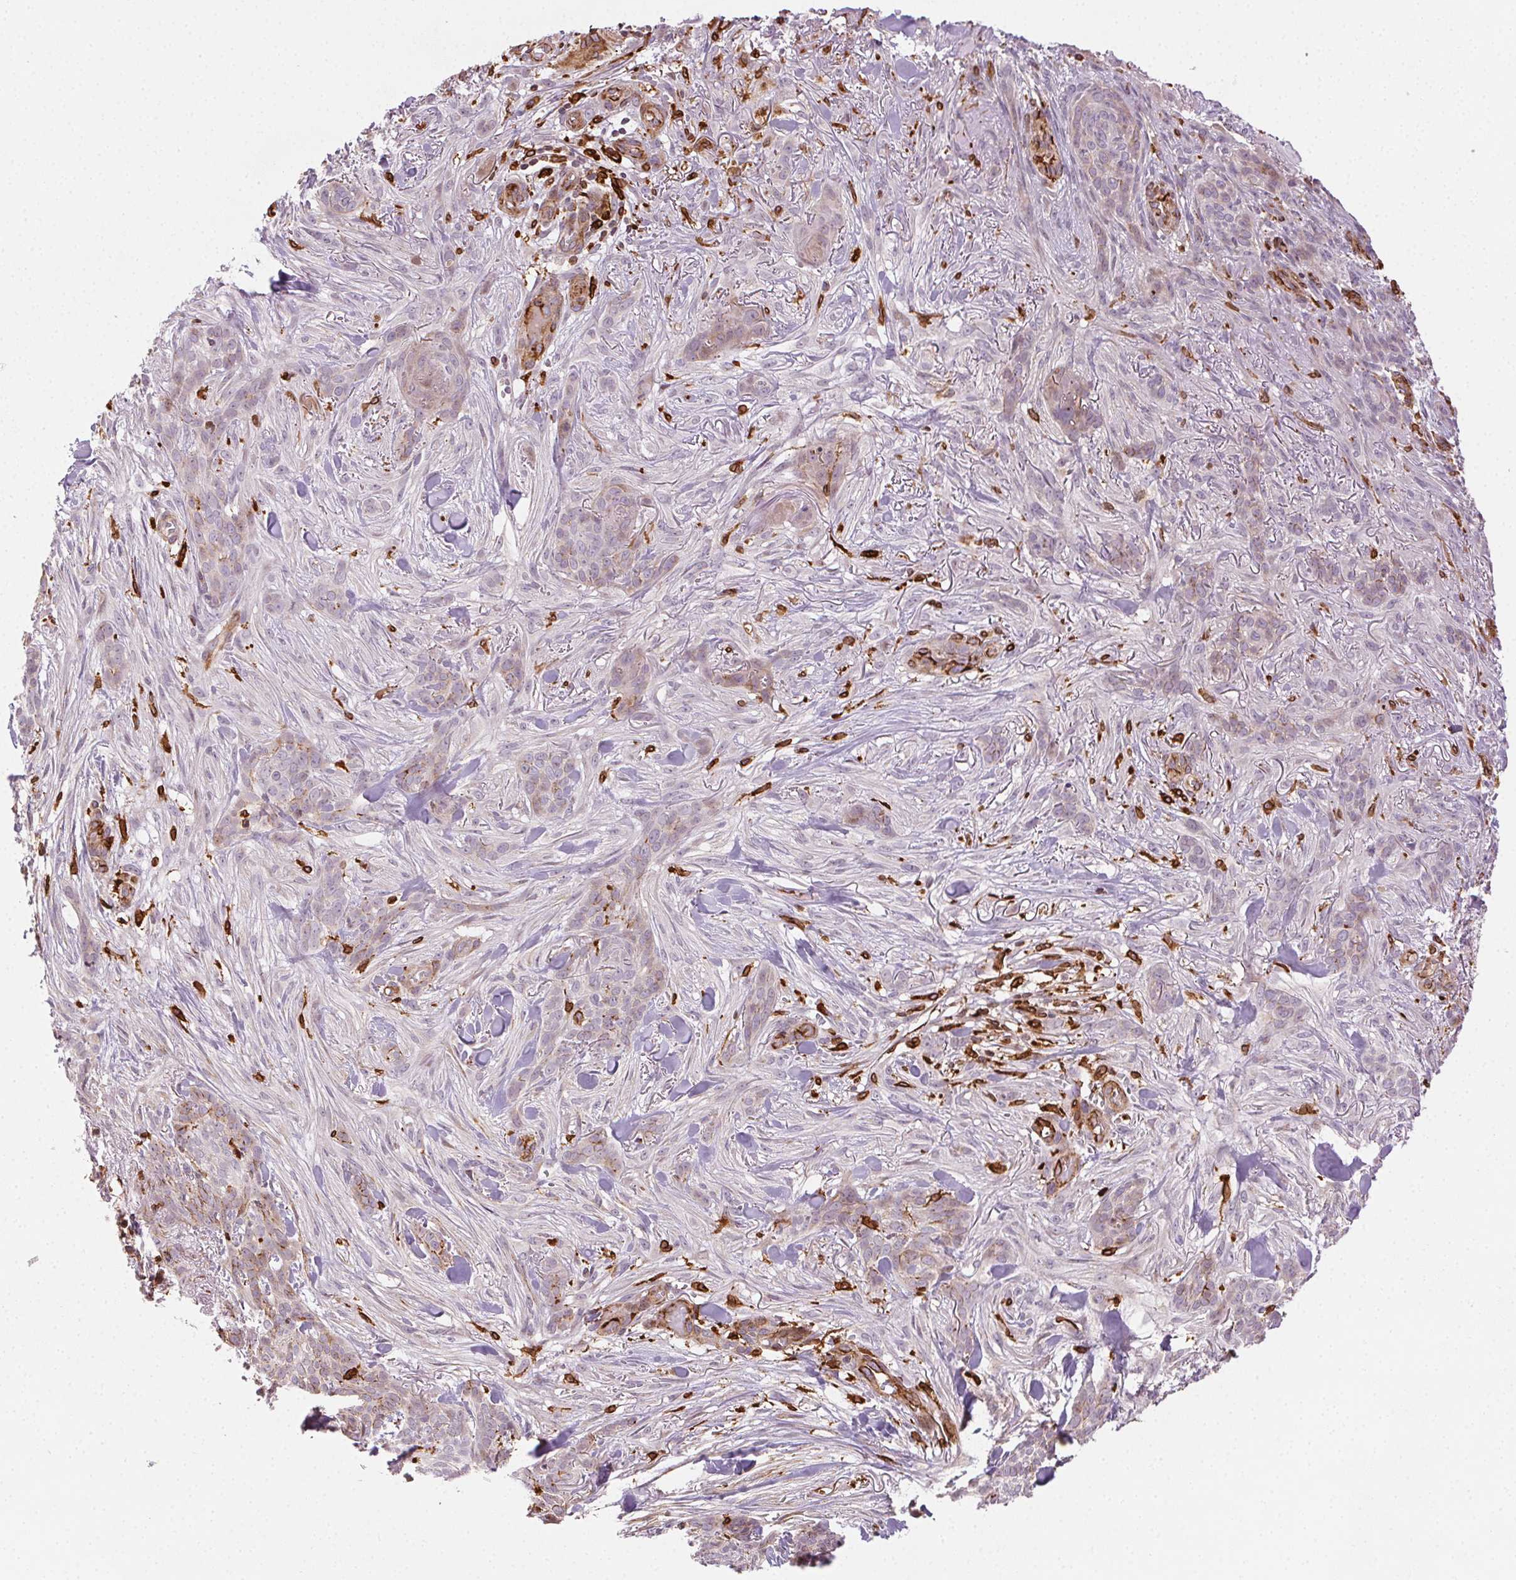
{"staining": {"intensity": "negative", "quantity": "none", "location": "none"}, "tissue": "skin cancer", "cell_type": "Tumor cells", "image_type": "cancer", "snomed": [{"axis": "morphology", "description": "Basal cell carcinoma"}, {"axis": "topography", "description": "Skin"}], "caption": "Immunohistochemistry (IHC) micrograph of skin cancer (basal cell carcinoma) stained for a protein (brown), which displays no expression in tumor cells.", "gene": "RNASET2", "patient": {"sex": "female", "age": 61}}